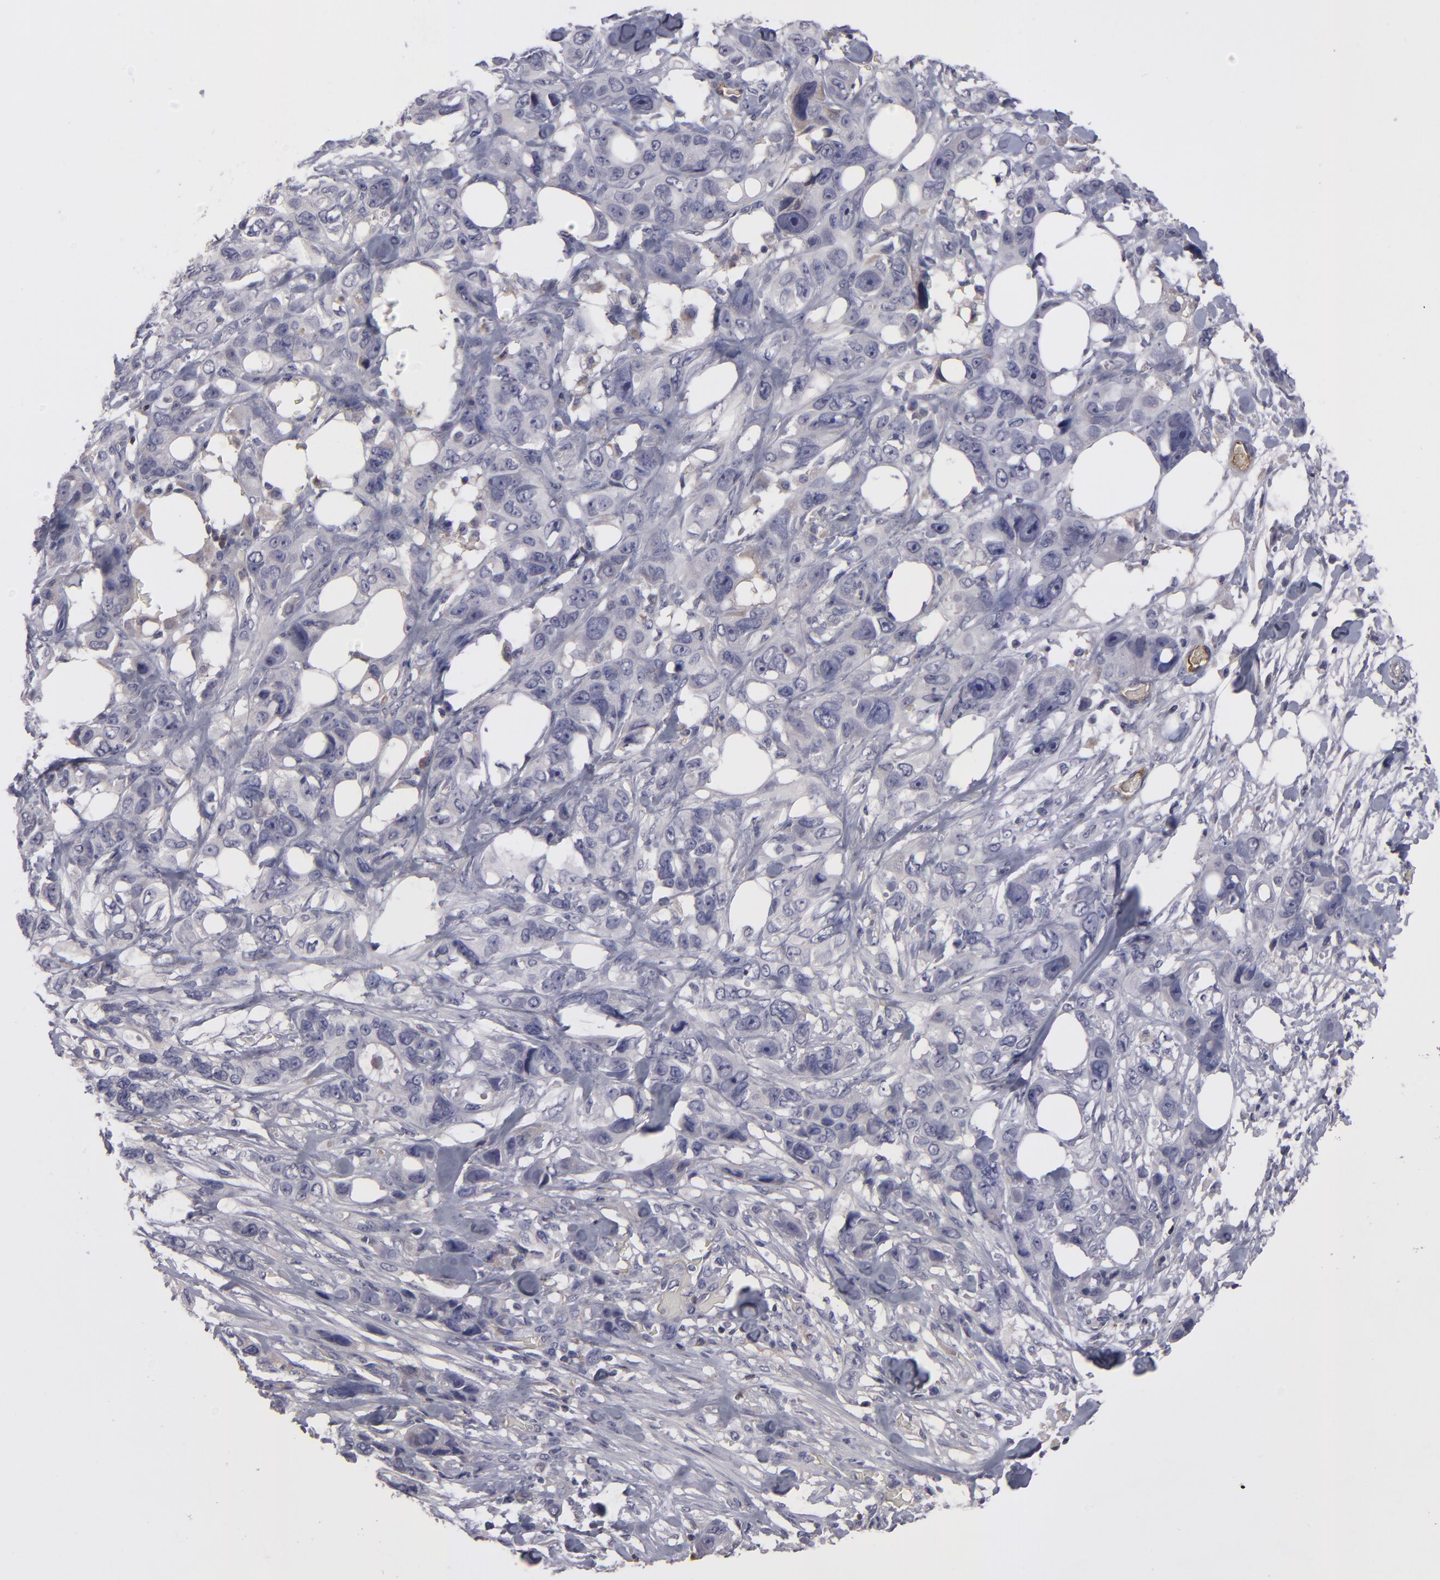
{"staining": {"intensity": "negative", "quantity": "none", "location": "none"}, "tissue": "stomach cancer", "cell_type": "Tumor cells", "image_type": "cancer", "snomed": [{"axis": "morphology", "description": "Adenocarcinoma, NOS"}, {"axis": "topography", "description": "Stomach, upper"}], "caption": "An image of human stomach cancer (adenocarcinoma) is negative for staining in tumor cells.", "gene": "ITIH4", "patient": {"sex": "male", "age": 47}}